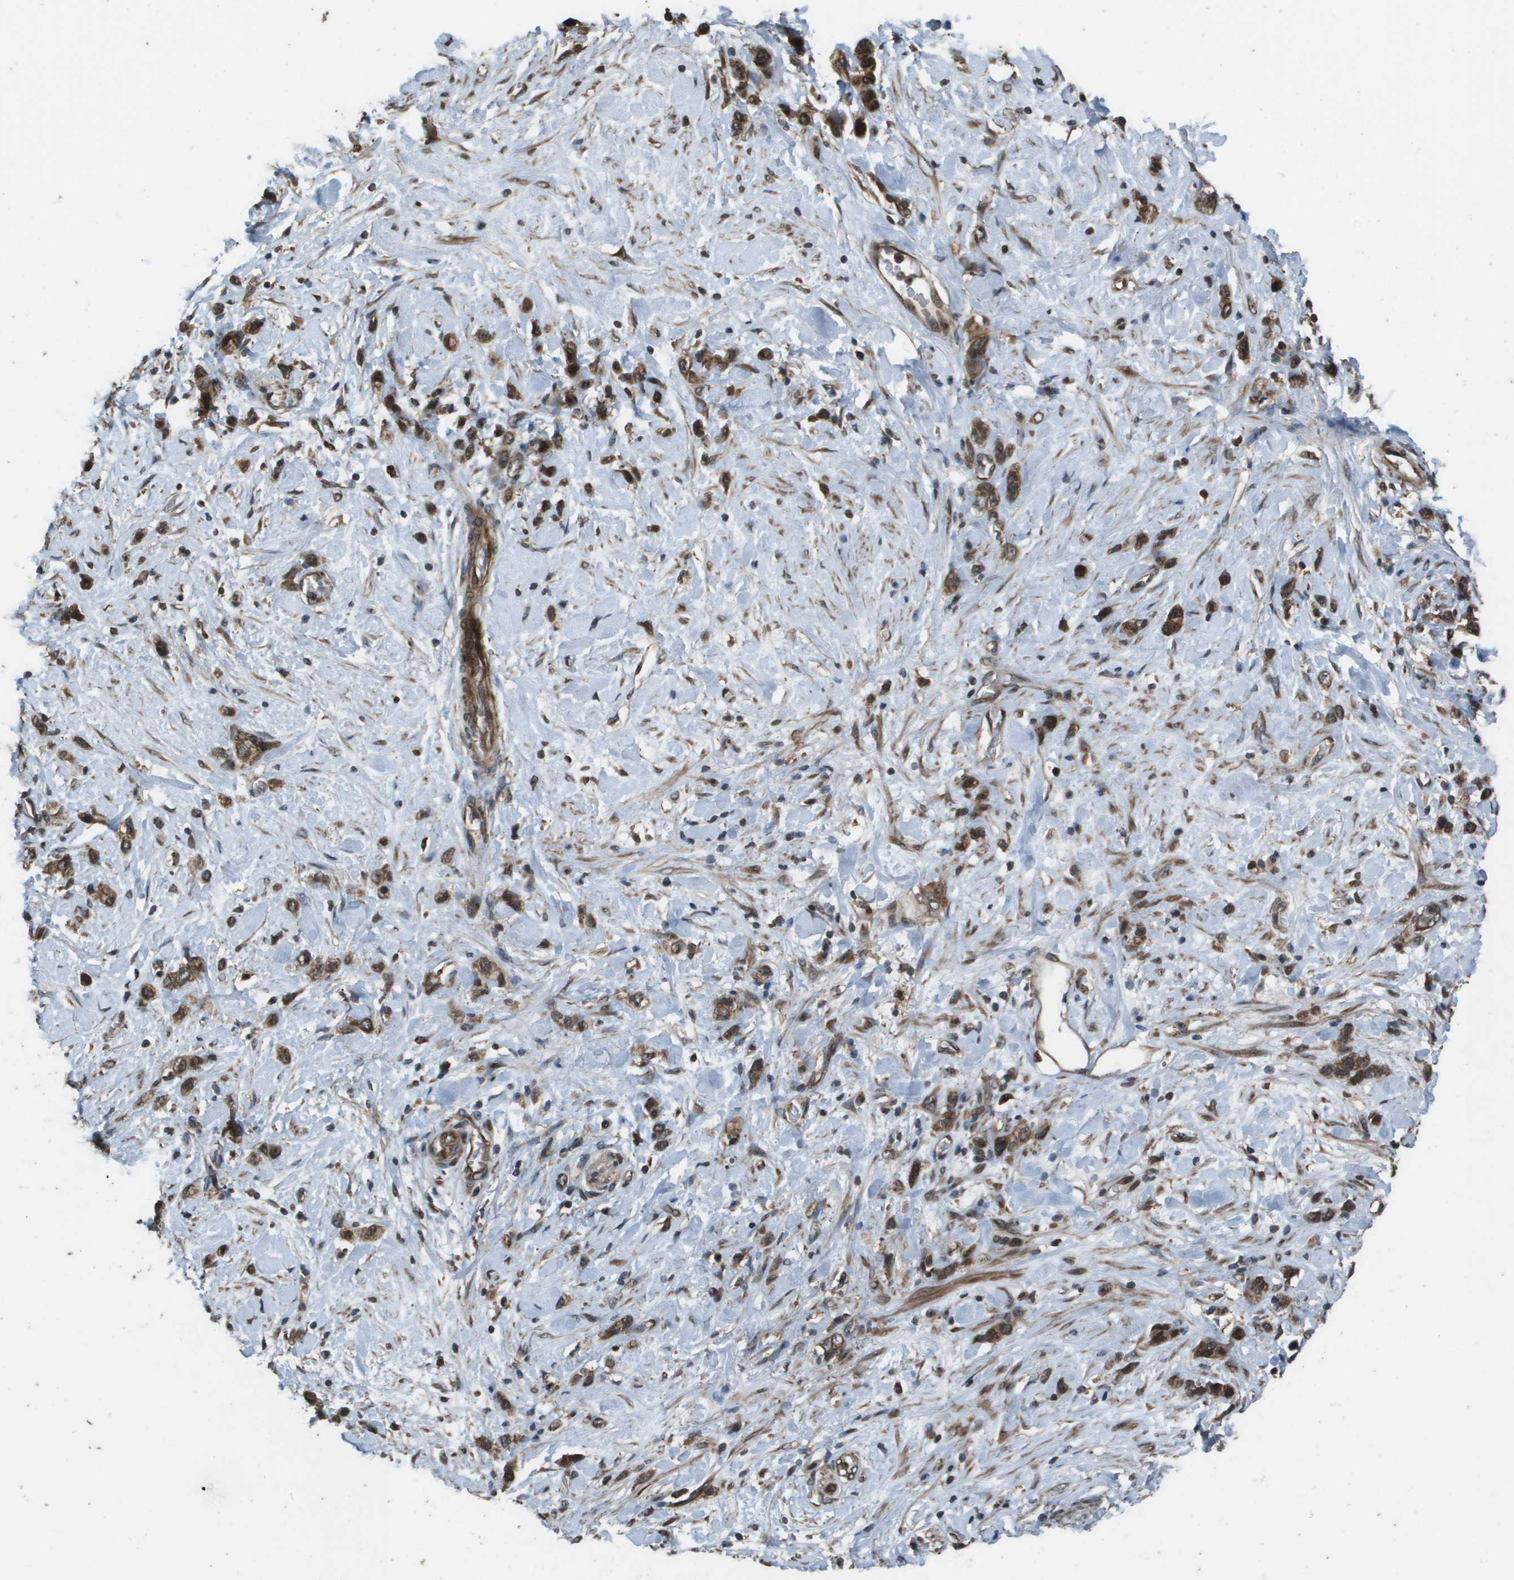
{"staining": {"intensity": "moderate", "quantity": ">75%", "location": "cytoplasmic/membranous"}, "tissue": "stomach cancer", "cell_type": "Tumor cells", "image_type": "cancer", "snomed": [{"axis": "morphology", "description": "Adenocarcinoma, NOS"}, {"axis": "morphology", "description": "Adenocarcinoma, High grade"}, {"axis": "topography", "description": "Stomach, upper"}, {"axis": "topography", "description": "Stomach, lower"}], "caption": "Immunohistochemical staining of stomach cancer (adenocarcinoma (high-grade)) displays moderate cytoplasmic/membranous protein expression in about >75% of tumor cells.", "gene": "FIG4", "patient": {"sex": "female", "age": 65}}